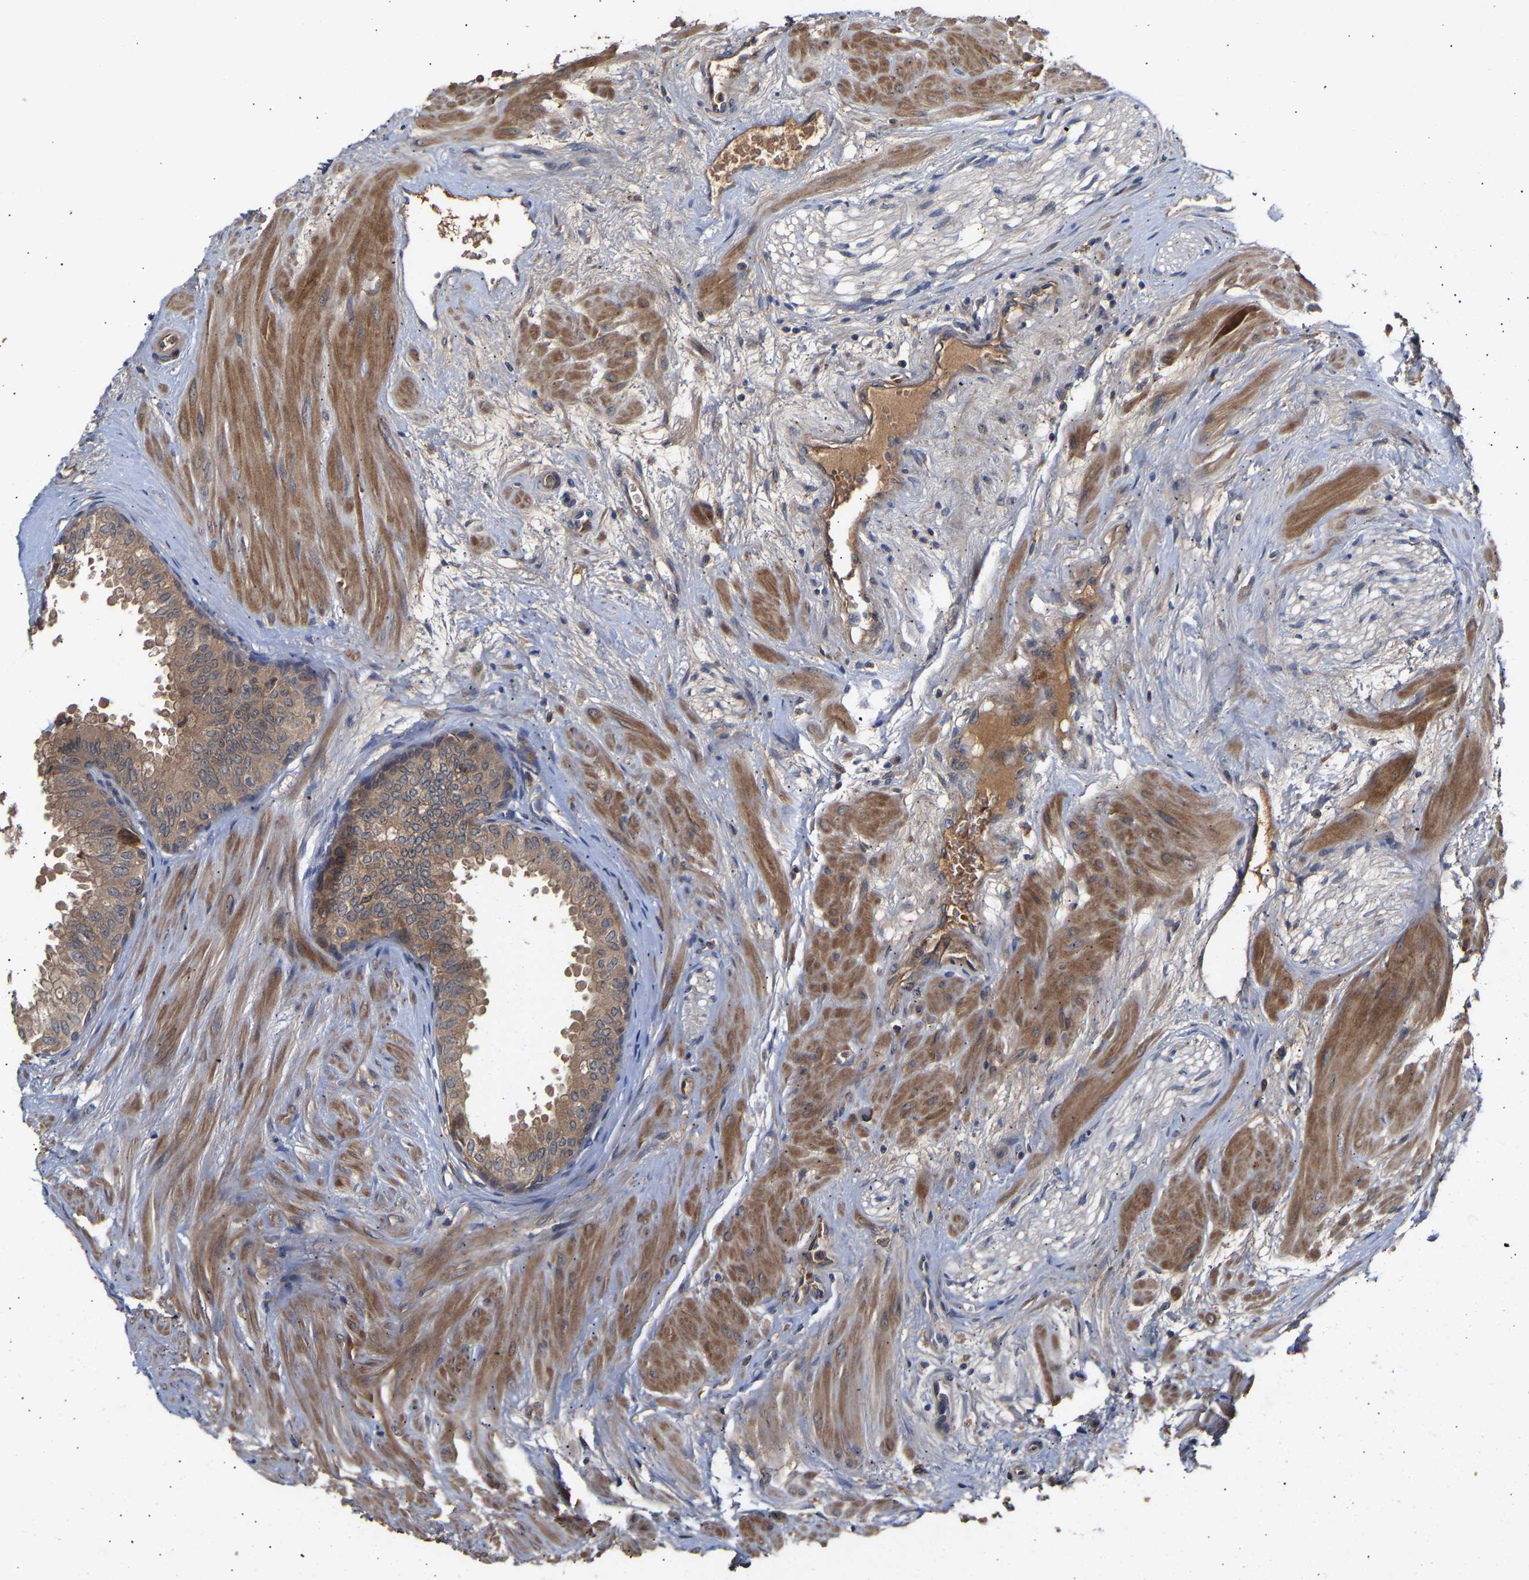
{"staining": {"intensity": "moderate", "quantity": ">75%", "location": "cytoplasmic/membranous"}, "tissue": "seminal vesicle", "cell_type": "Glandular cells", "image_type": "normal", "snomed": [{"axis": "morphology", "description": "Normal tissue, NOS"}, {"axis": "topography", "description": "Prostate"}, {"axis": "topography", "description": "Seminal veicle"}], "caption": "About >75% of glandular cells in unremarkable seminal vesicle demonstrate moderate cytoplasmic/membranous protein staining as visualized by brown immunohistochemical staining.", "gene": "KASH5", "patient": {"sex": "male", "age": 60}}